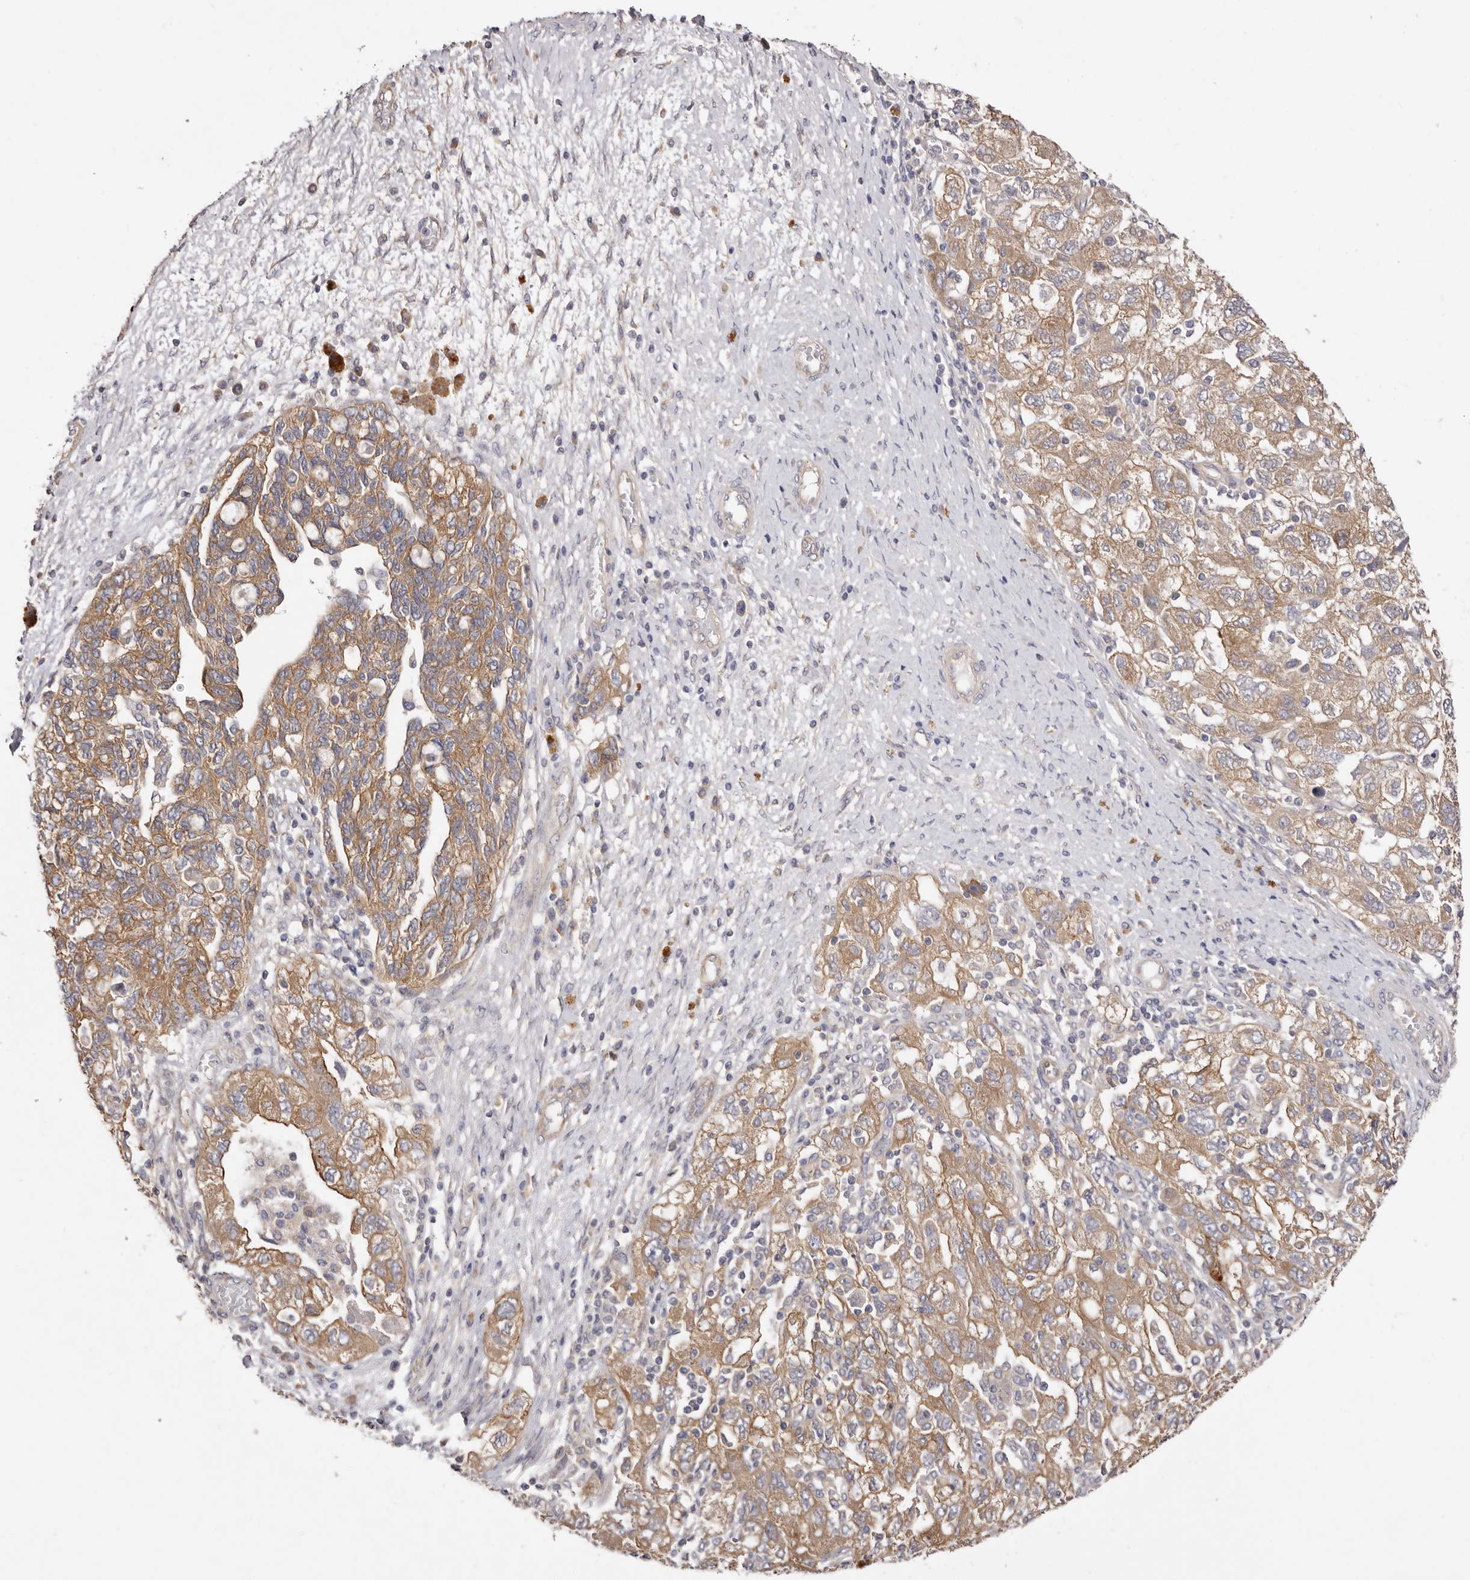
{"staining": {"intensity": "moderate", "quantity": ">75%", "location": "cytoplasmic/membranous"}, "tissue": "ovarian cancer", "cell_type": "Tumor cells", "image_type": "cancer", "snomed": [{"axis": "morphology", "description": "Carcinoma, NOS"}, {"axis": "morphology", "description": "Cystadenocarcinoma, serous, NOS"}, {"axis": "topography", "description": "Ovary"}], "caption": "Protein analysis of ovarian serous cystadenocarcinoma tissue exhibits moderate cytoplasmic/membranous positivity in approximately >75% of tumor cells.", "gene": "FAM167B", "patient": {"sex": "female", "age": 69}}